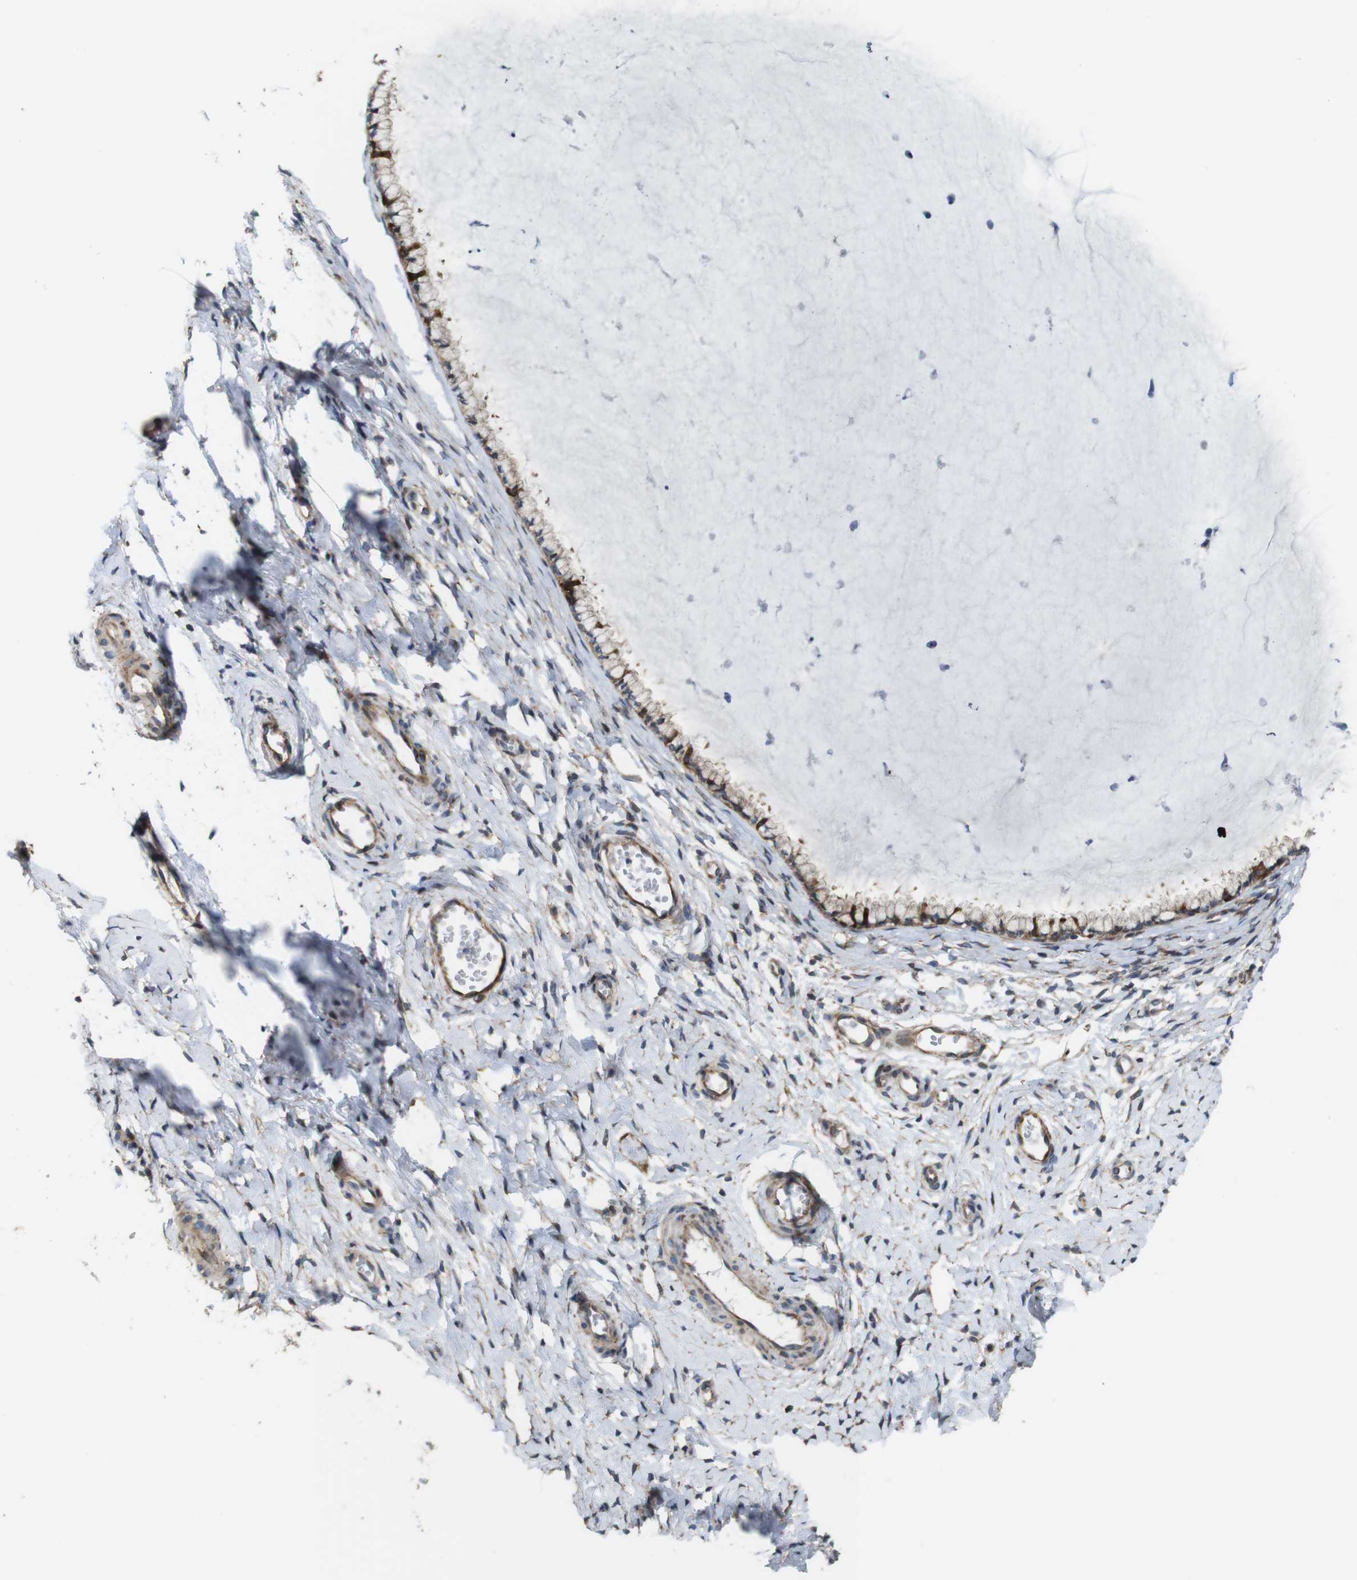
{"staining": {"intensity": "moderate", "quantity": ">75%", "location": "cytoplasmic/membranous"}, "tissue": "cervix", "cell_type": "Glandular cells", "image_type": "normal", "snomed": [{"axis": "morphology", "description": "Normal tissue, NOS"}, {"axis": "topography", "description": "Cervix"}], "caption": "Moderate cytoplasmic/membranous protein expression is seen in about >75% of glandular cells in cervix.", "gene": "PCOLCE2", "patient": {"sex": "female", "age": 65}}